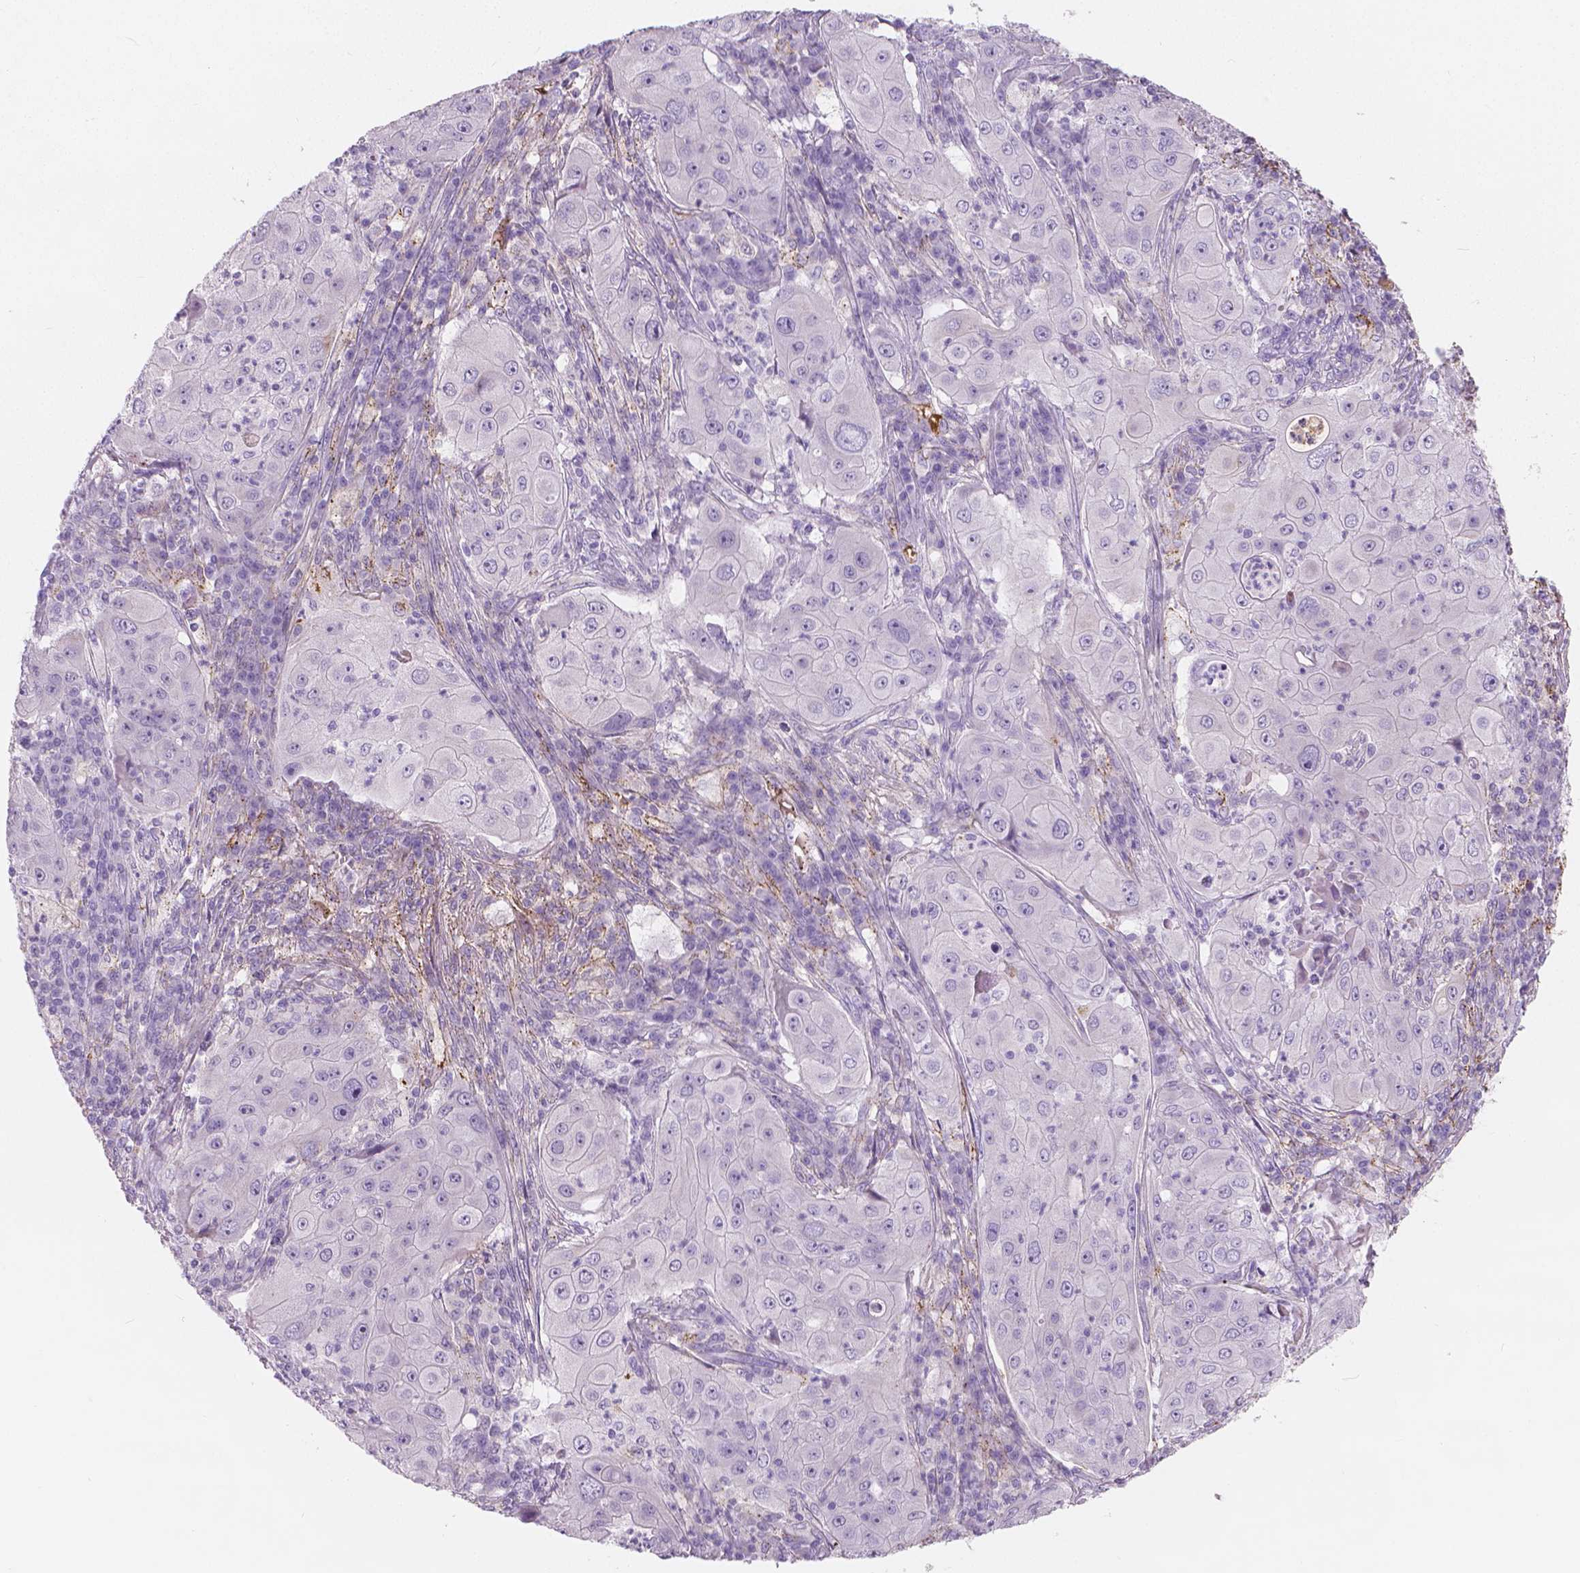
{"staining": {"intensity": "negative", "quantity": "none", "location": "none"}, "tissue": "lung cancer", "cell_type": "Tumor cells", "image_type": "cancer", "snomed": [{"axis": "morphology", "description": "Squamous cell carcinoma, NOS"}, {"axis": "topography", "description": "Lung"}], "caption": "This is an immunohistochemistry histopathology image of lung squamous cell carcinoma. There is no expression in tumor cells.", "gene": "APOA4", "patient": {"sex": "female", "age": 59}}